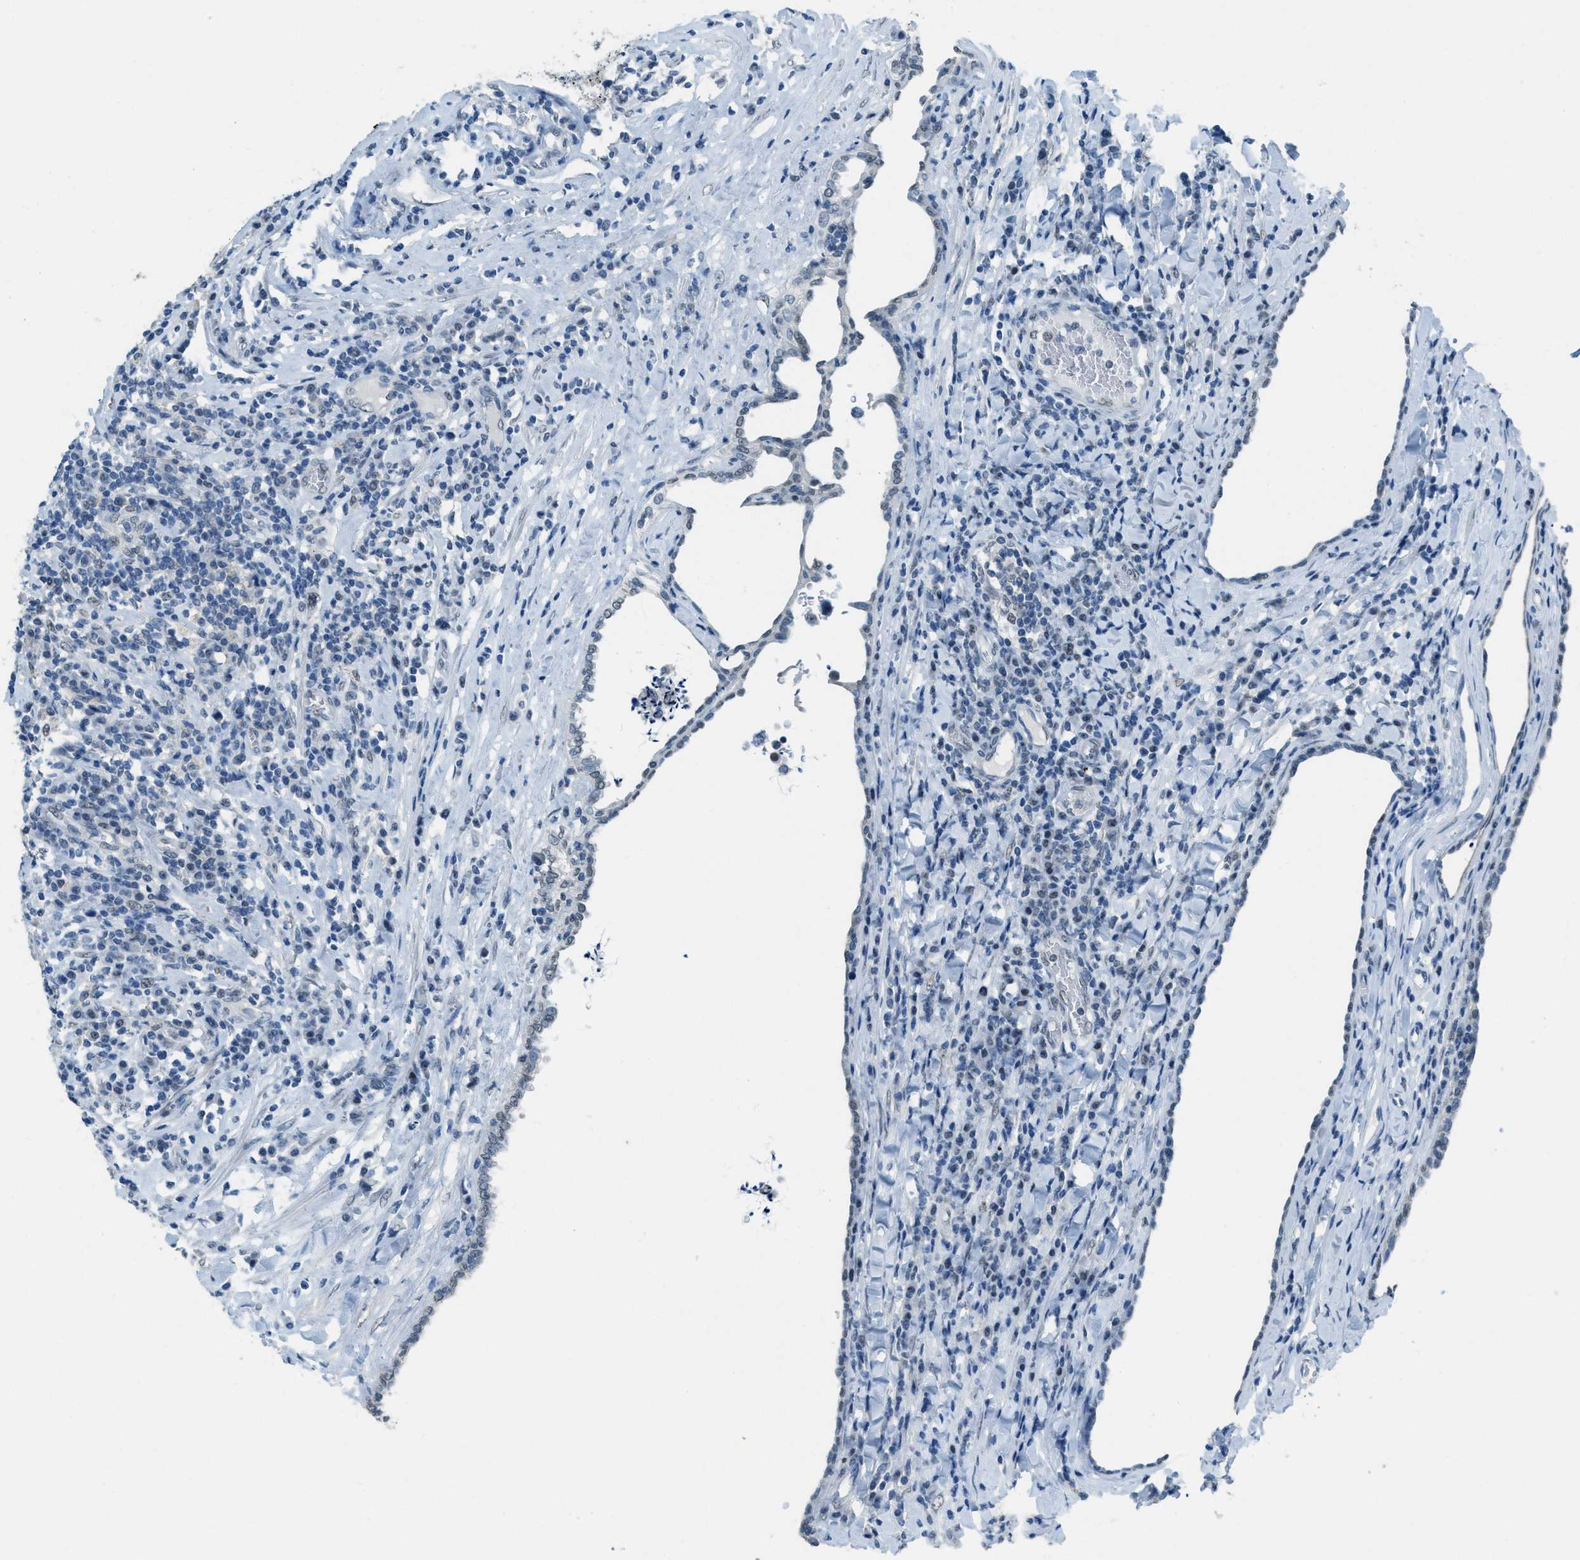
{"staining": {"intensity": "weak", "quantity": "<25%", "location": "nuclear"}, "tissue": "testis cancer", "cell_type": "Tumor cells", "image_type": "cancer", "snomed": [{"axis": "morphology", "description": "Normal tissue, NOS"}, {"axis": "morphology", "description": "Seminoma, NOS"}, {"axis": "topography", "description": "Testis"}], "caption": "Testis cancer was stained to show a protein in brown. There is no significant staining in tumor cells.", "gene": "TTC13", "patient": {"sex": "male", "age": 43}}